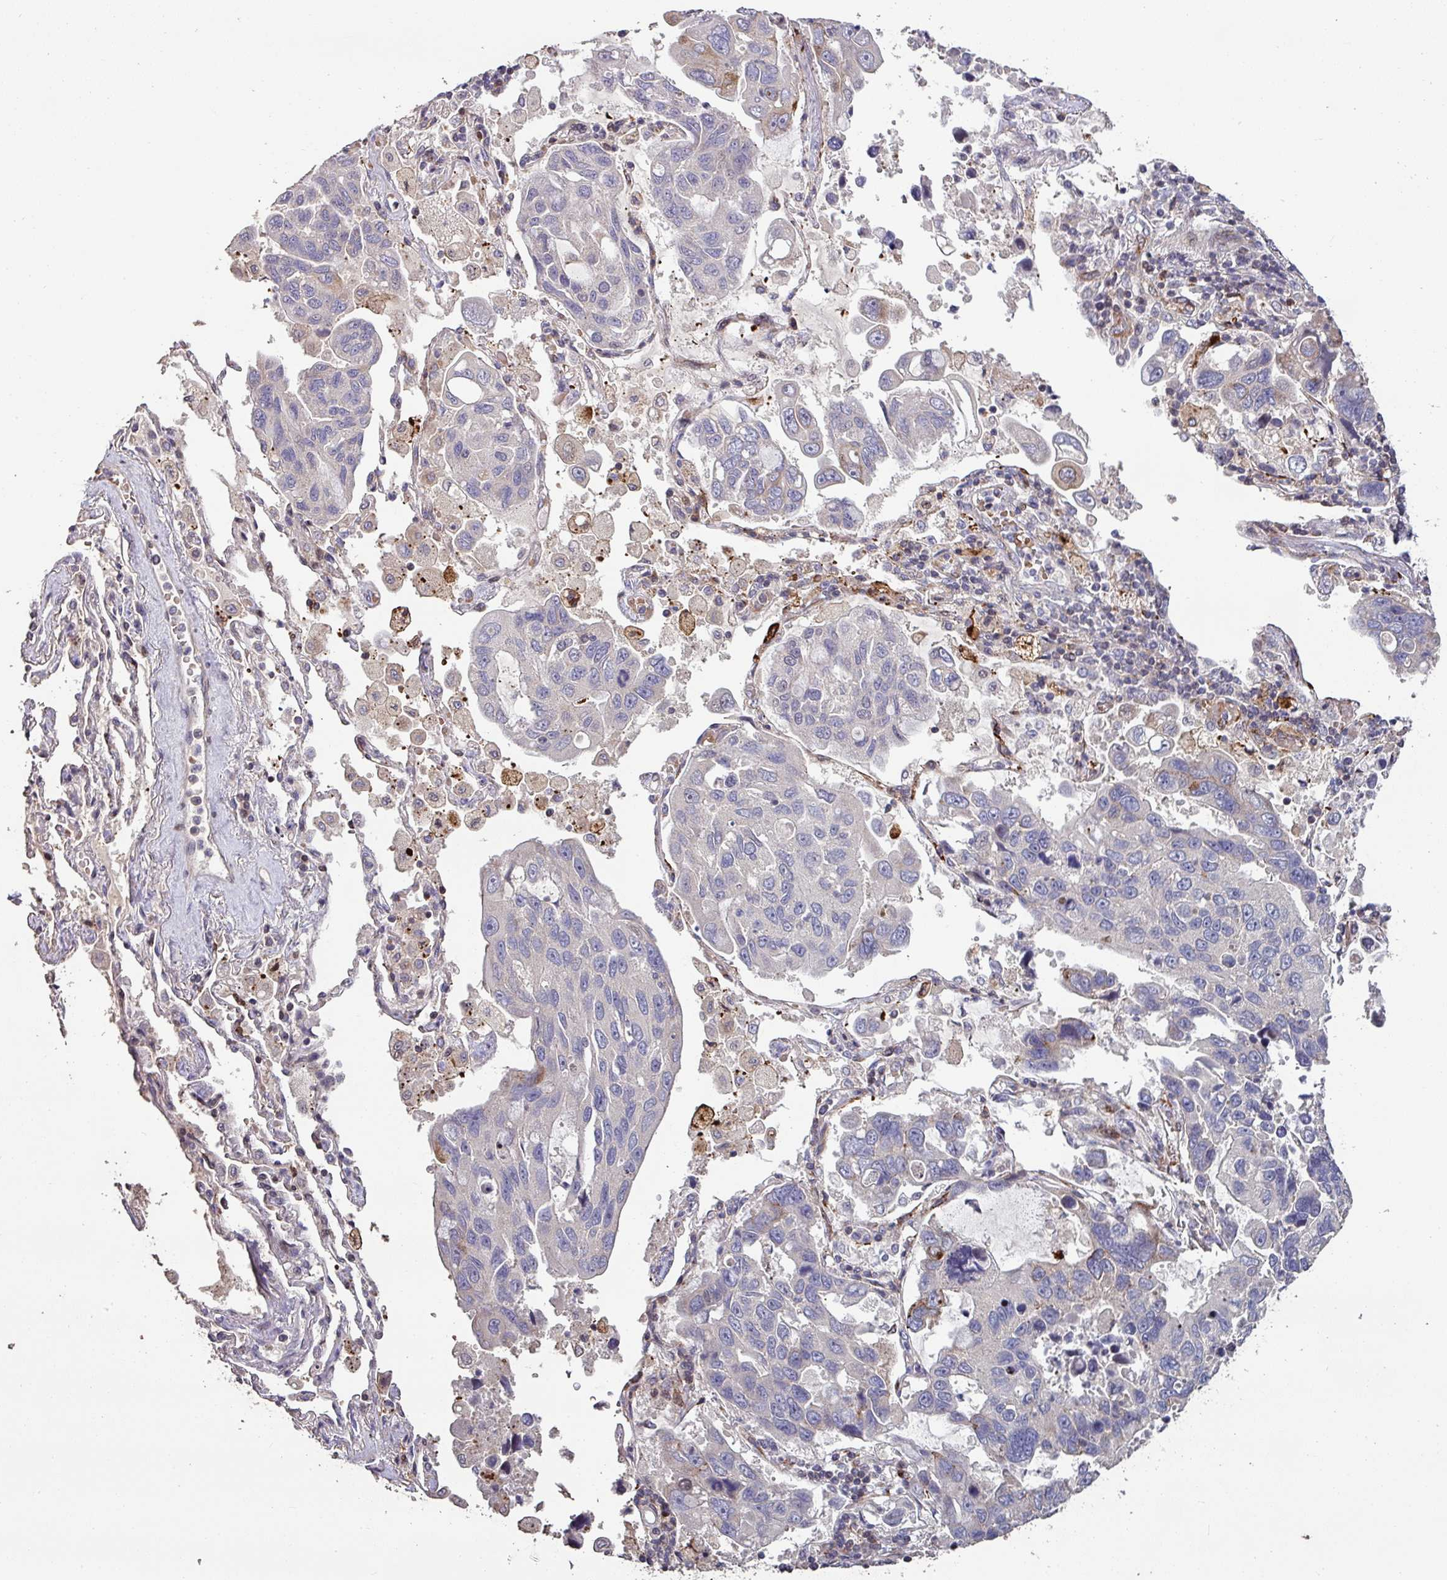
{"staining": {"intensity": "negative", "quantity": "none", "location": "none"}, "tissue": "lung cancer", "cell_type": "Tumor cells", "image_type": "cancer", "snomed": [{"axis": "morphology", "description": "Adenocarcinoma, NOS"}, {"axis": "topography", "description": "Lung"}], "caption": "IHC micrograph of neoplastic tissue: human lung cancer (adenocarcinoma) stained with DAB (3,3'-diaminobenzidine) exhibits no significant protein staining in tumor cells.", "gene": "RPL23A", "patient": {"sex": "male", "age": 64}}